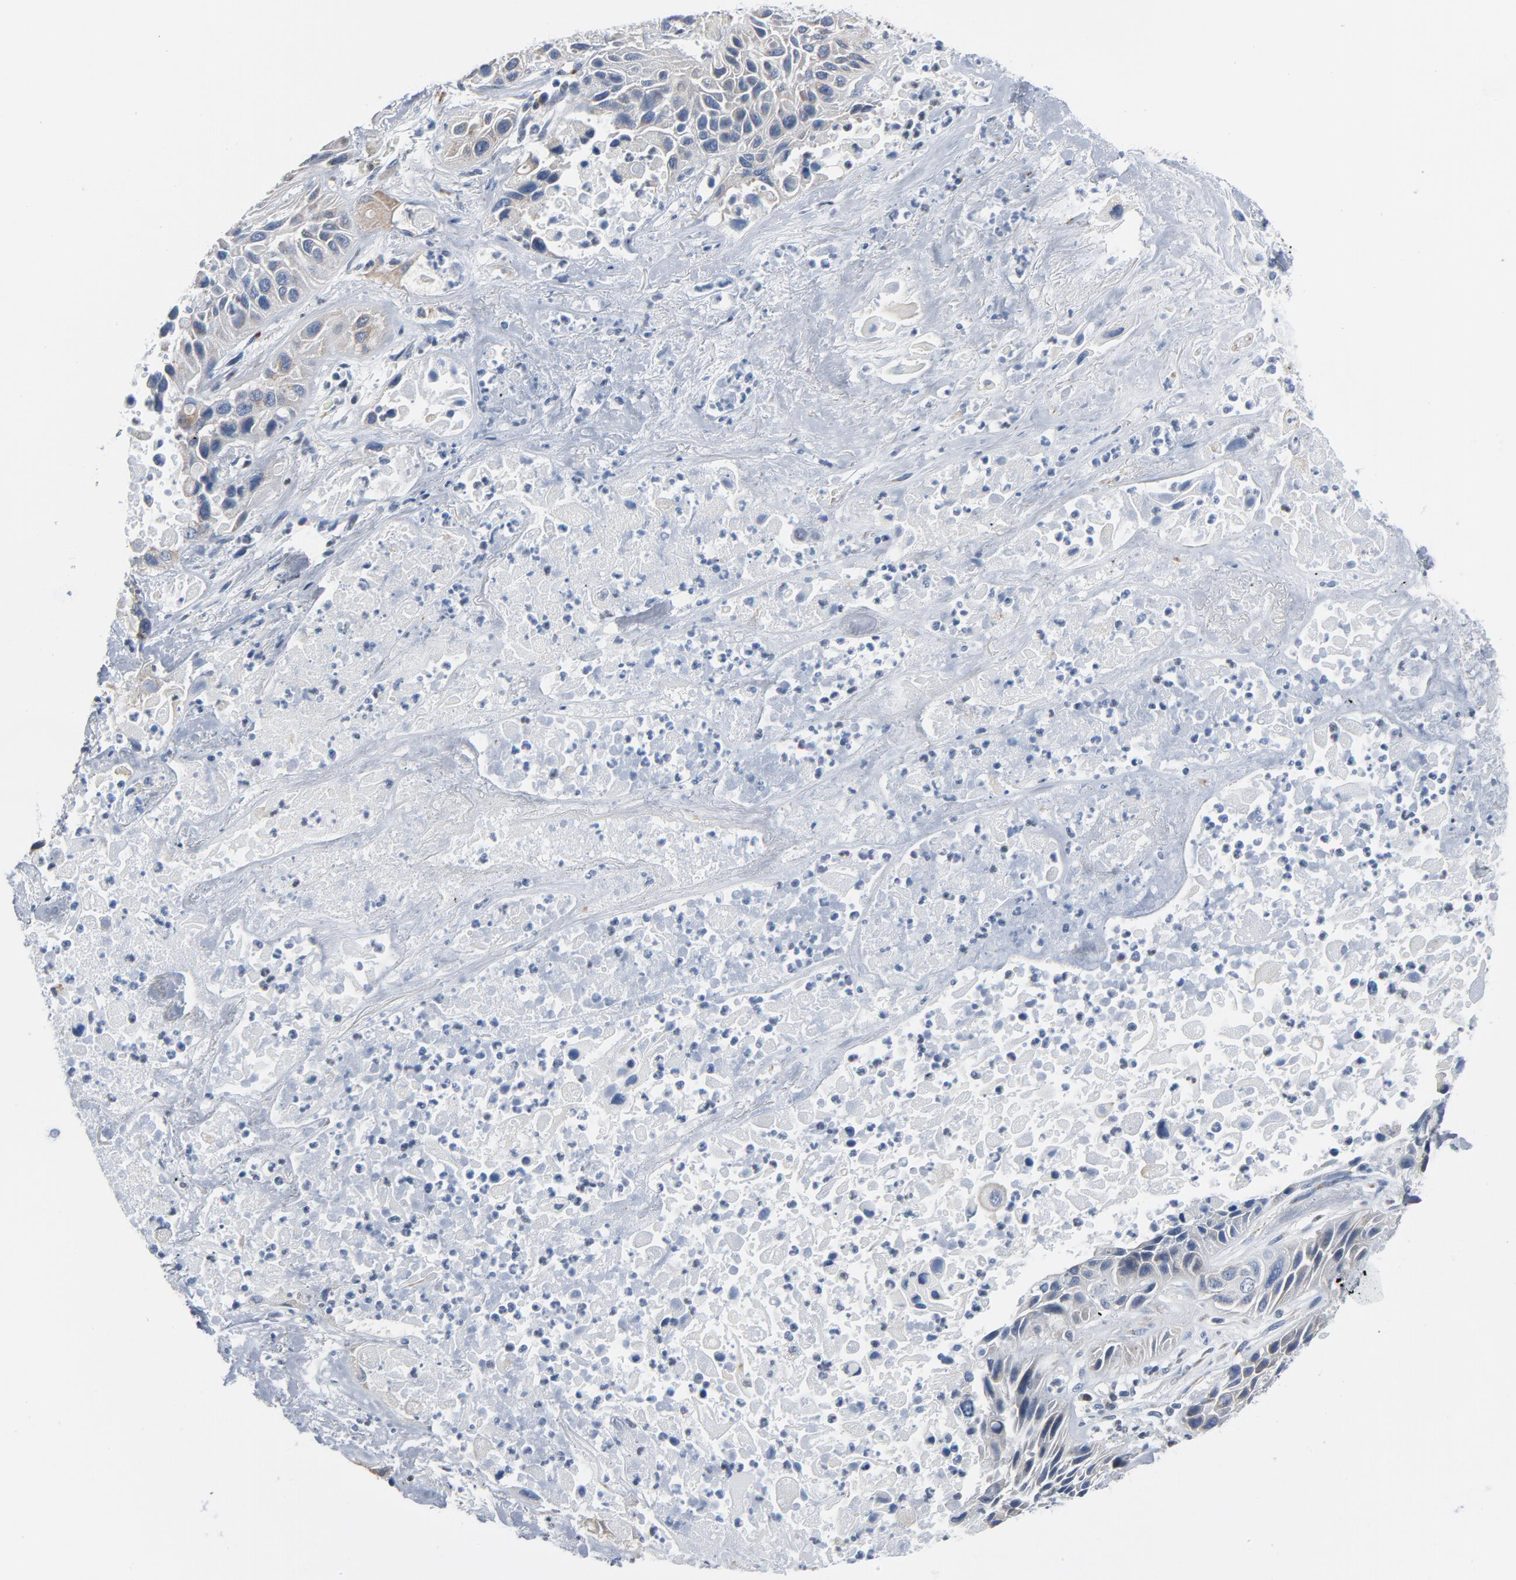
{"staining": {"intensity": "moderate", "quantity": "<25%", "location": "cytoplasmic/membranous"}, "tissue": "lung cancer", "cell_type": "Tumor cells", "image_type": "cancer", "snomed": [{"axis": "morphology", "description": "Squamous cell carcinoma, NOS"}, {"axis": "topography", "description": "Lung"}], "caption": "Protein staining by immunohistochemistry exhibits moderate cytoplasmic/membranous expression in about <25% of tumor cells in squamous cell carcinoma (lung). (brown staining indicates protein expression, while blue staining denotes nuclei).", "gene": "YIPF6", "patient": {"sex": "female", "age": 76}}